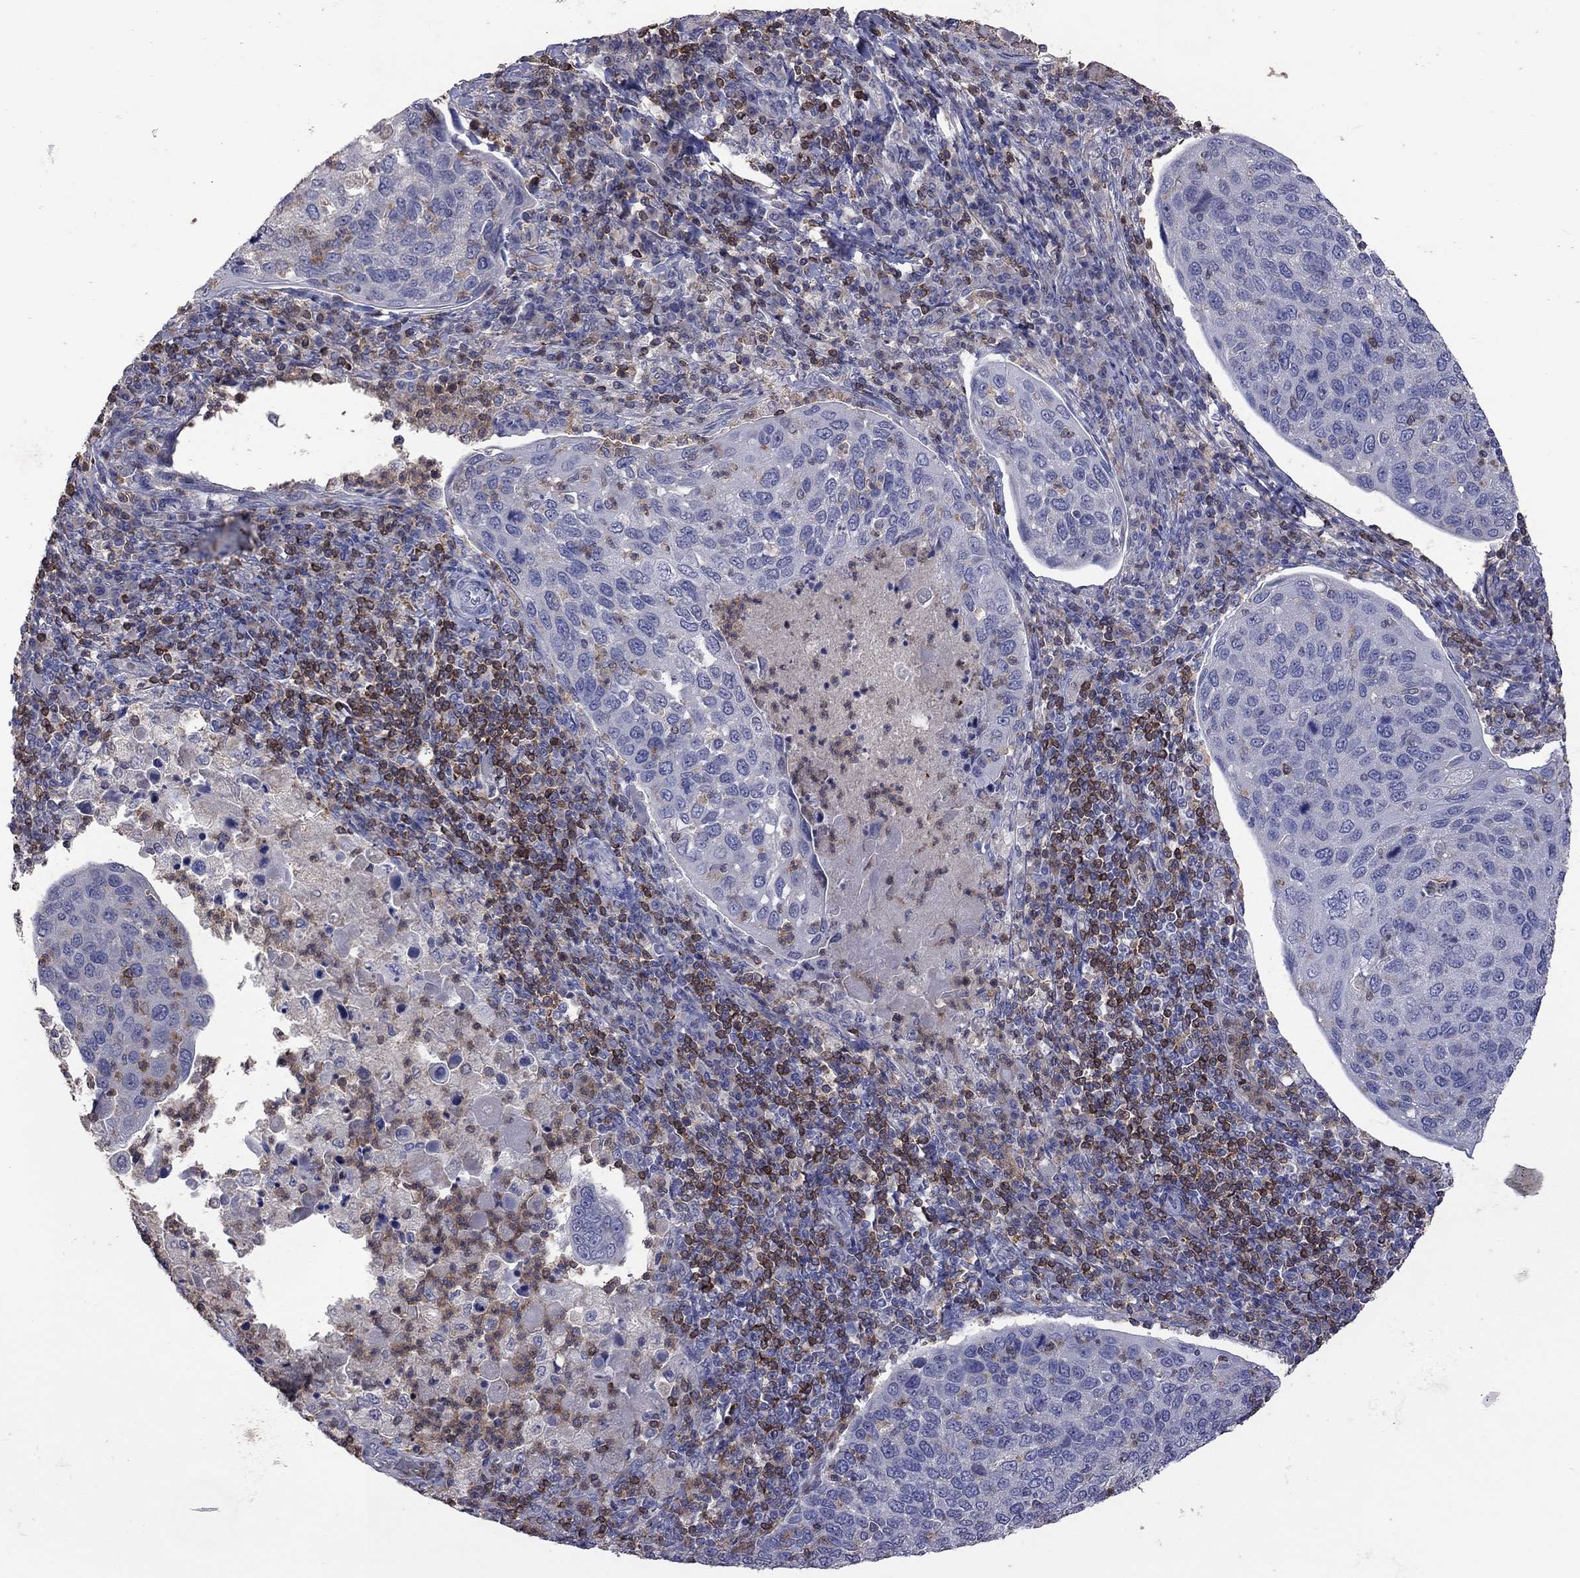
{"staining": {"intensity": "negative", "quantity": "none", "location": "none"}, "tissue": "cervical cancer", "cell_type": "Tumor cells", "image_type": "cancer", "snomed": [{"axis": "morphology", "description": "Squamous cell carcinoma, NOS"}, {"axis": "topography", "description": "Cervix"}], "caption": "A micrograph of human squamous cell carcinoma (cervical) is negative for staining in tumor cells.", "gene": "IPCEF1", "patient": {"sex": "female", "age": 54}}